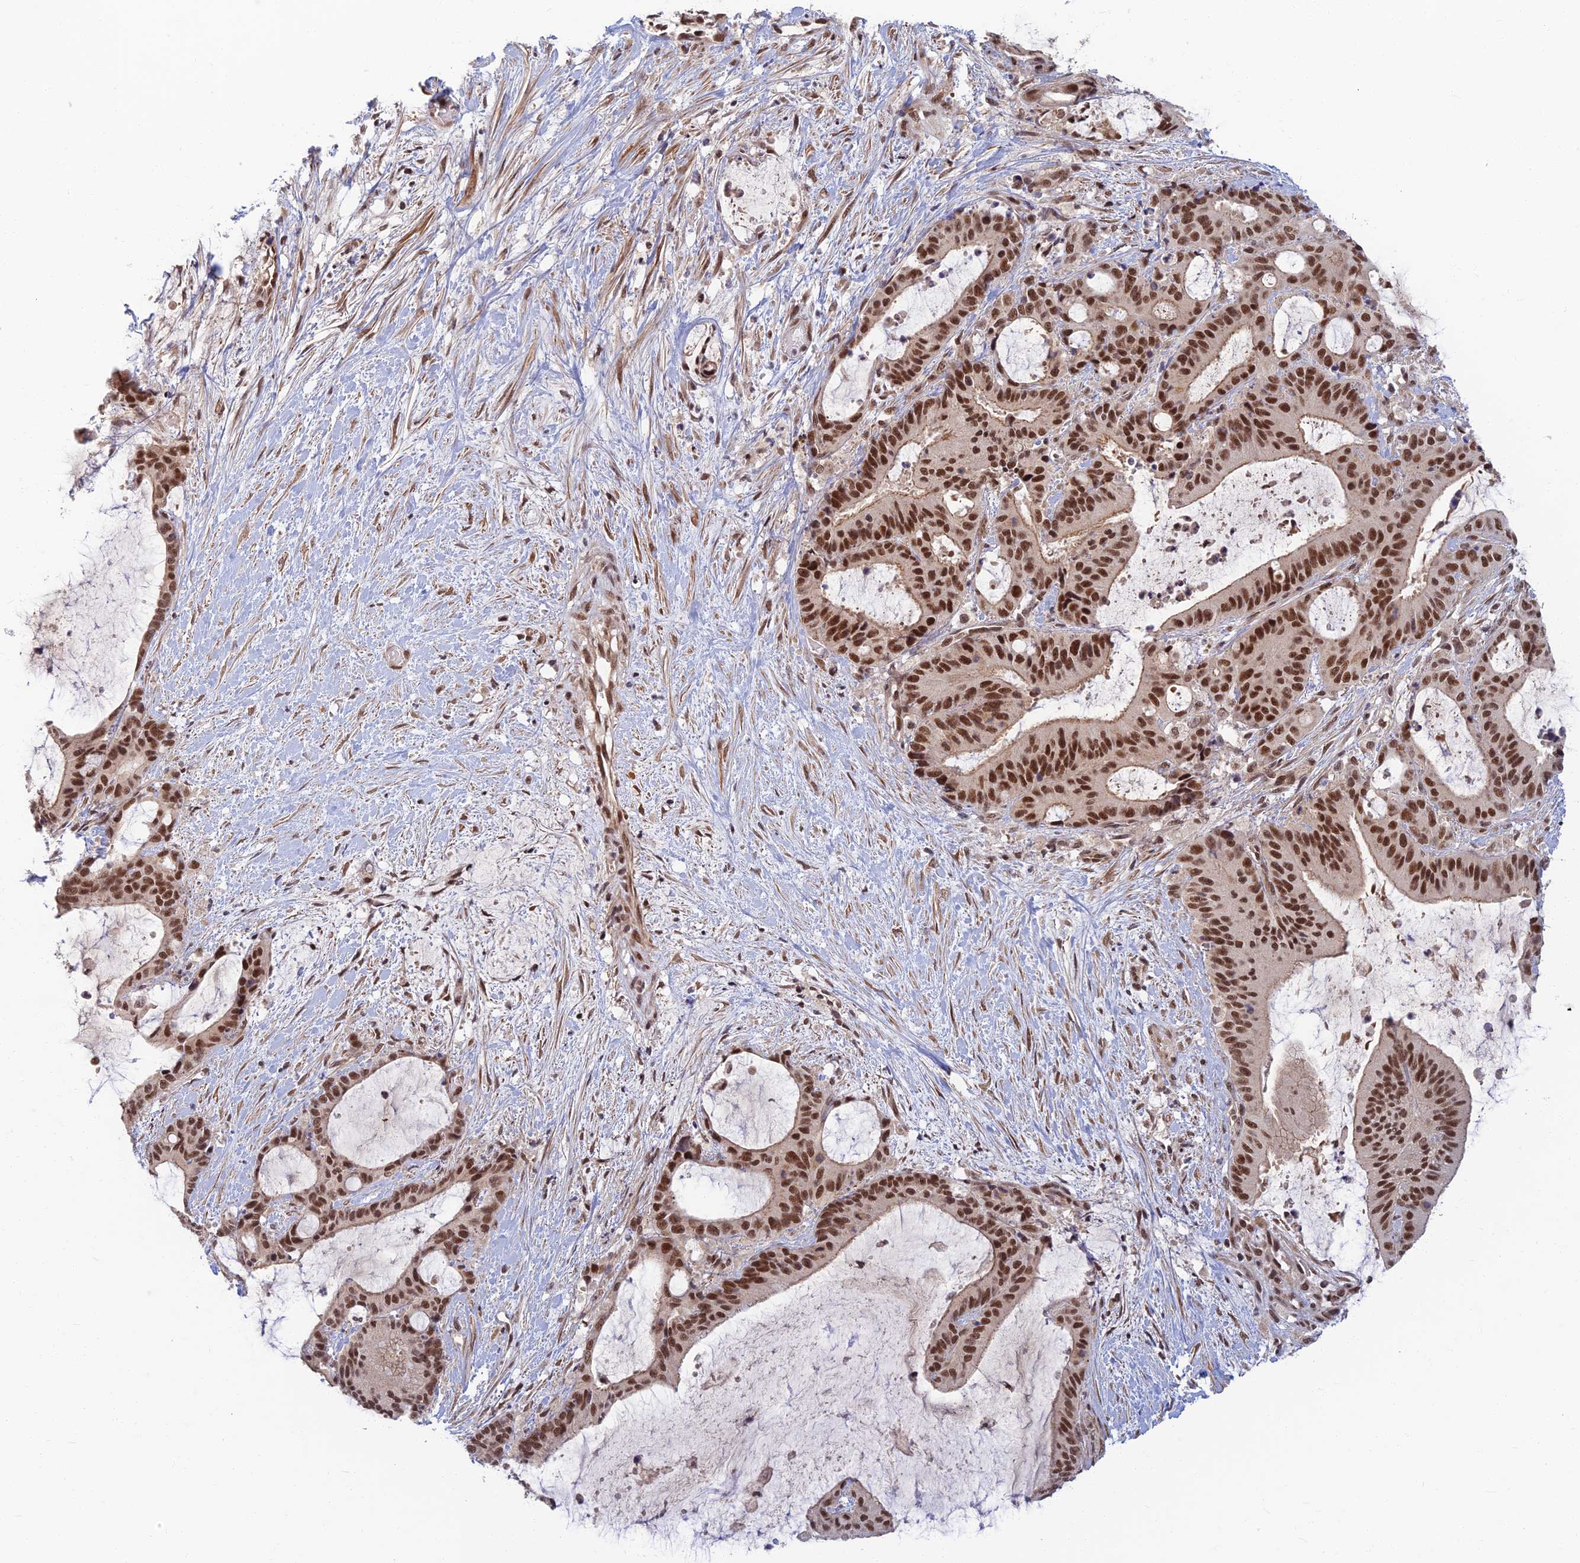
{"staining": {"intensity": "strong", "quantity": ">75%", "location": "nuclear"}, "tissue": "liver cancer", "cell_type": "Tumor cells", "image_type": "cancer", "snomed": [{"axis": "morphology", "description": "Normal tissue, NOS"}, {"axis": "morphology", "description": "Cholangiocarcinoma"}, {"axis": "topography", "description": "Liver"}, {"axis": "topography", "description": "Peripheral nerve tissue"}], "caption": "Immunohistochemistry (IHC) staining of liver cholangiocarcinoma, which shows high levels of strong nuclear expression in about >75% of tumor cells indicating strong nuclear protein staining. The staining was performed using DAB (brown) for protein detection and nuclei were counterstained in hematoxylin (blue).", "gene": "TCEA2", "patient": {"sex": "female", "age": 73}}